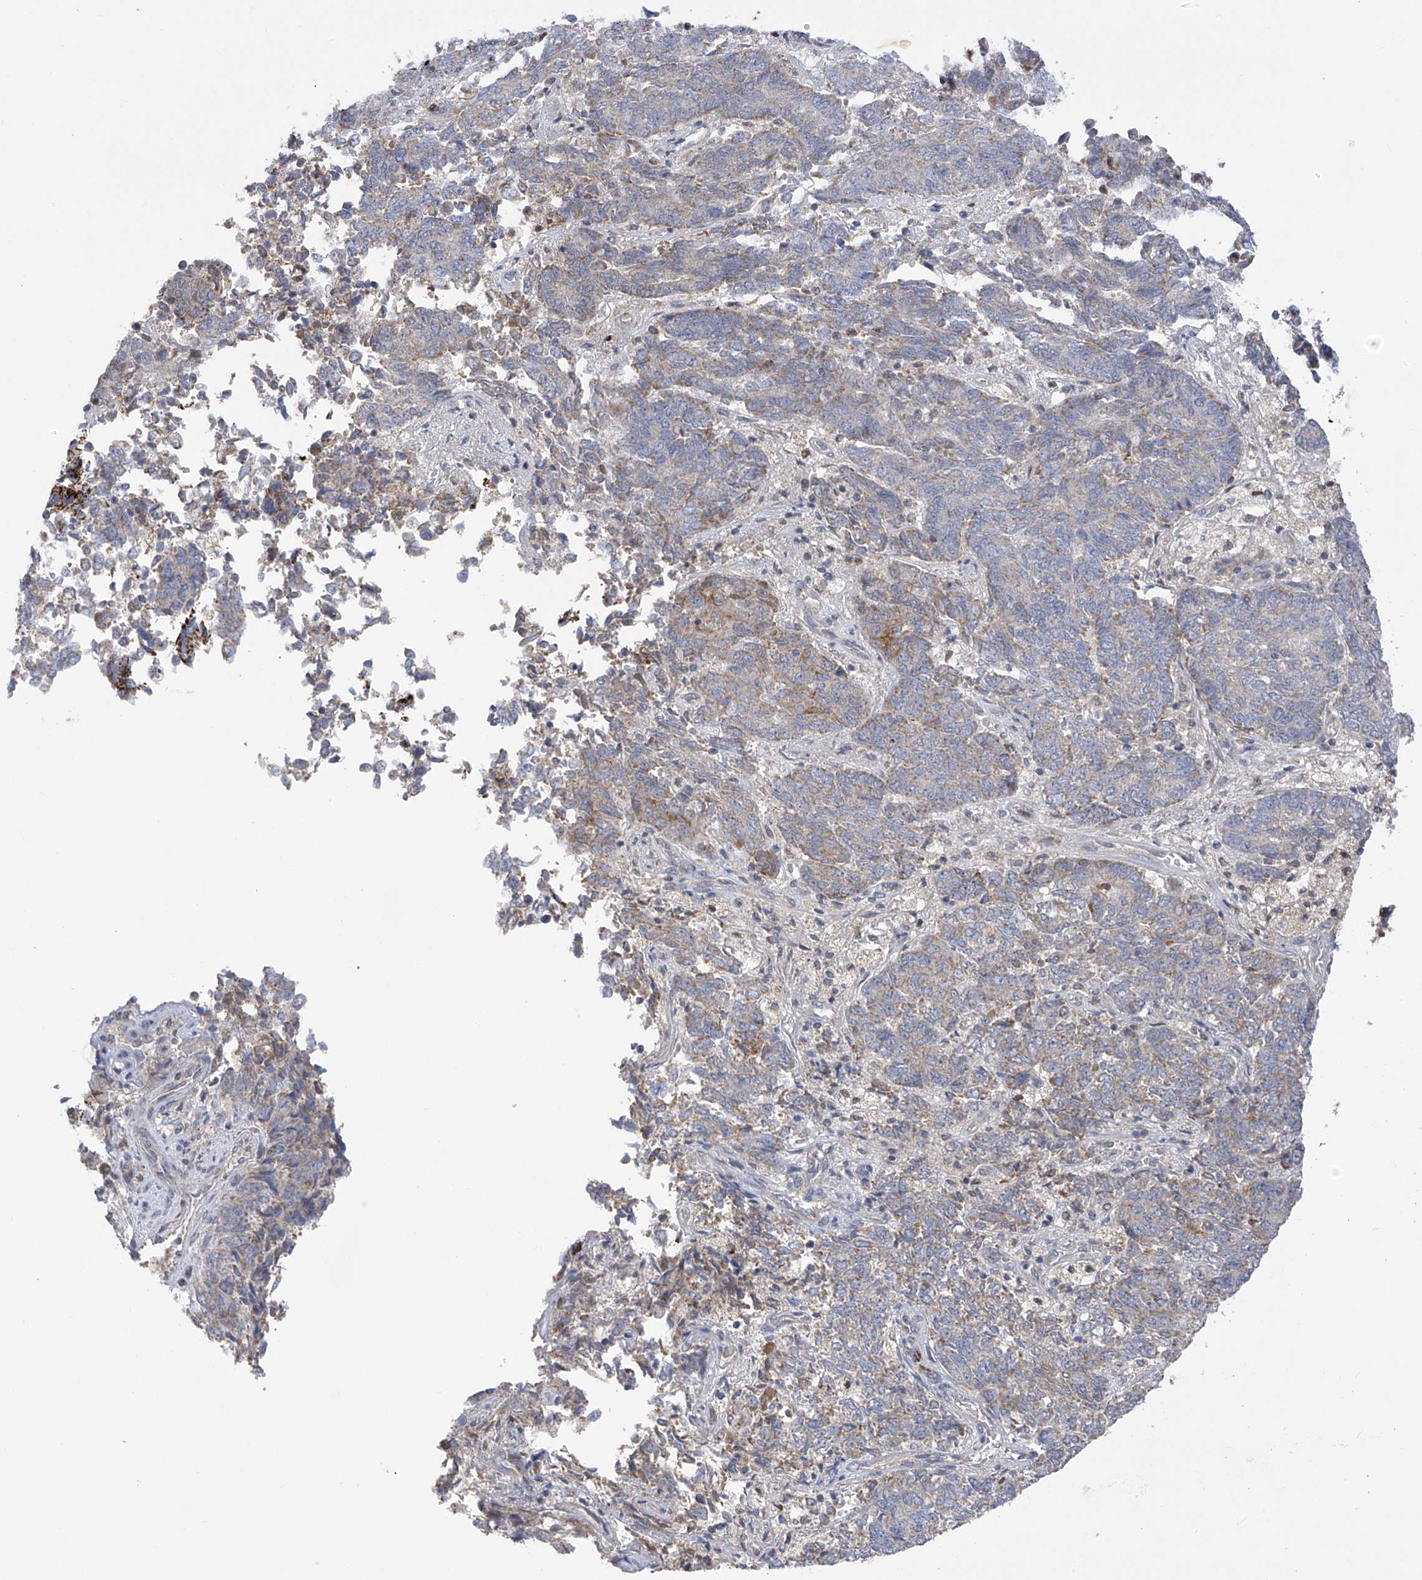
{"staining": {"intensity": "weak", "quantity": "<25%", "location": "cytoplasmic/membranous"}, "tissue": "endometrial cancer", "cell_type": "Tumor cells", "image_type": "cancer", "snomed": [{"axis": "morphology", "description": "Adenocarcinoma, NOS"}, {"axis": "topography", "description": "Endometrium"}], "caption": "An immunohistochemistry (IHC) histopathology image of endometrial adenocarcinoma is shown. There is no staining in tumor cells of endometrial adenocarcinoma.", "gene": "SLCO4A1", "patient": {"sex": "female", "age": 80}}